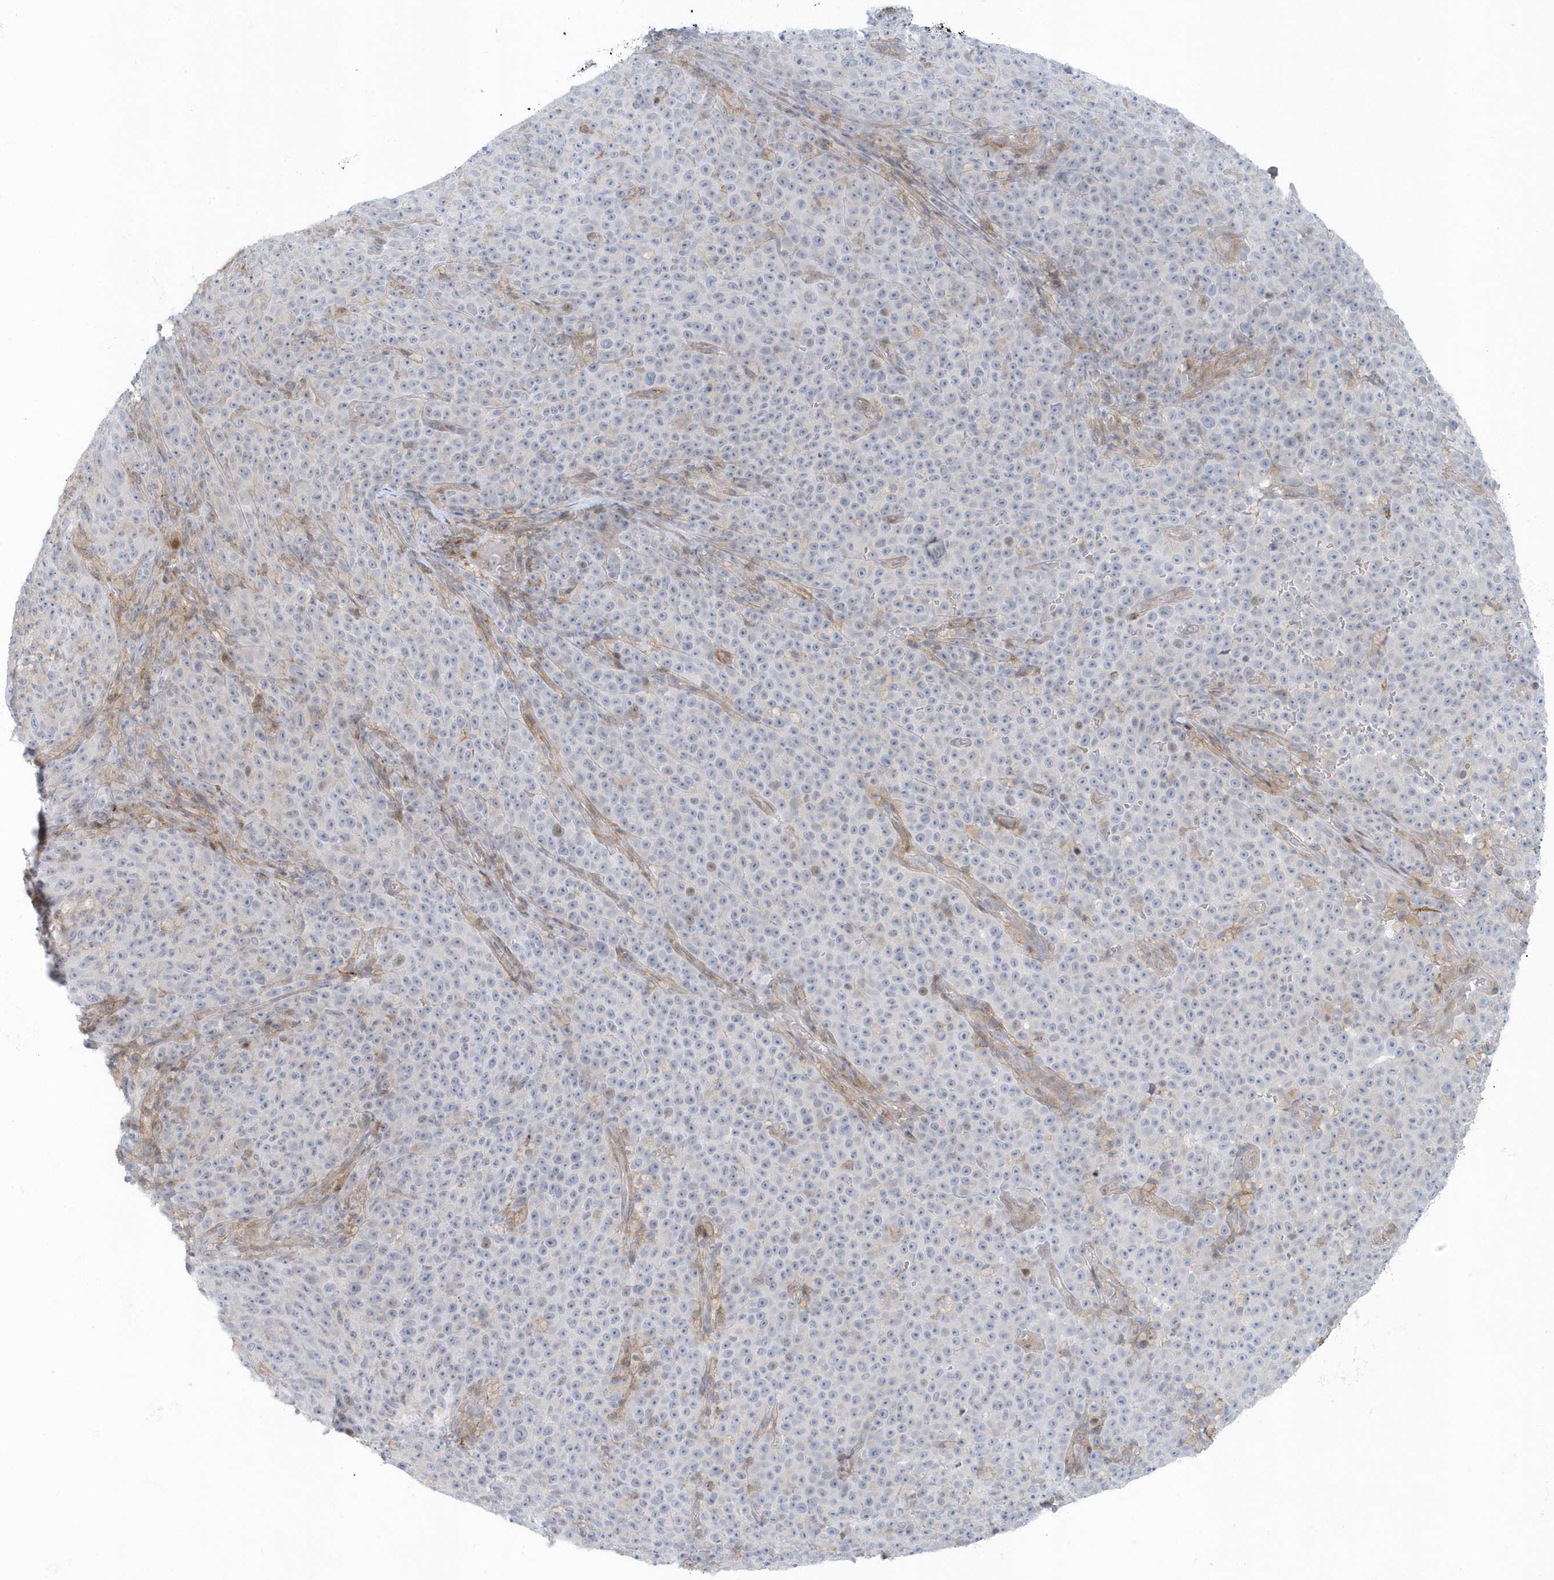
{"staining": {"intensity": "negative", "quantity": "none", "location": "none"}, "tissue": "melanoma", "cell_type": "Tumor cells", "image_type": "cancer", "snomed": [{"axis": "morphology", "description": "Malignant melanoma, NOS"}, {"axis": "topography", "description": "Skin"}], "caption": "High power microscopy image of an immunohistochemistry (IHC) micrograph of malignant melanoma, revealing no significant positivity in tumor cells.", "gene": "CACNB2", "patient": {"sex": "female", "age": 82}}